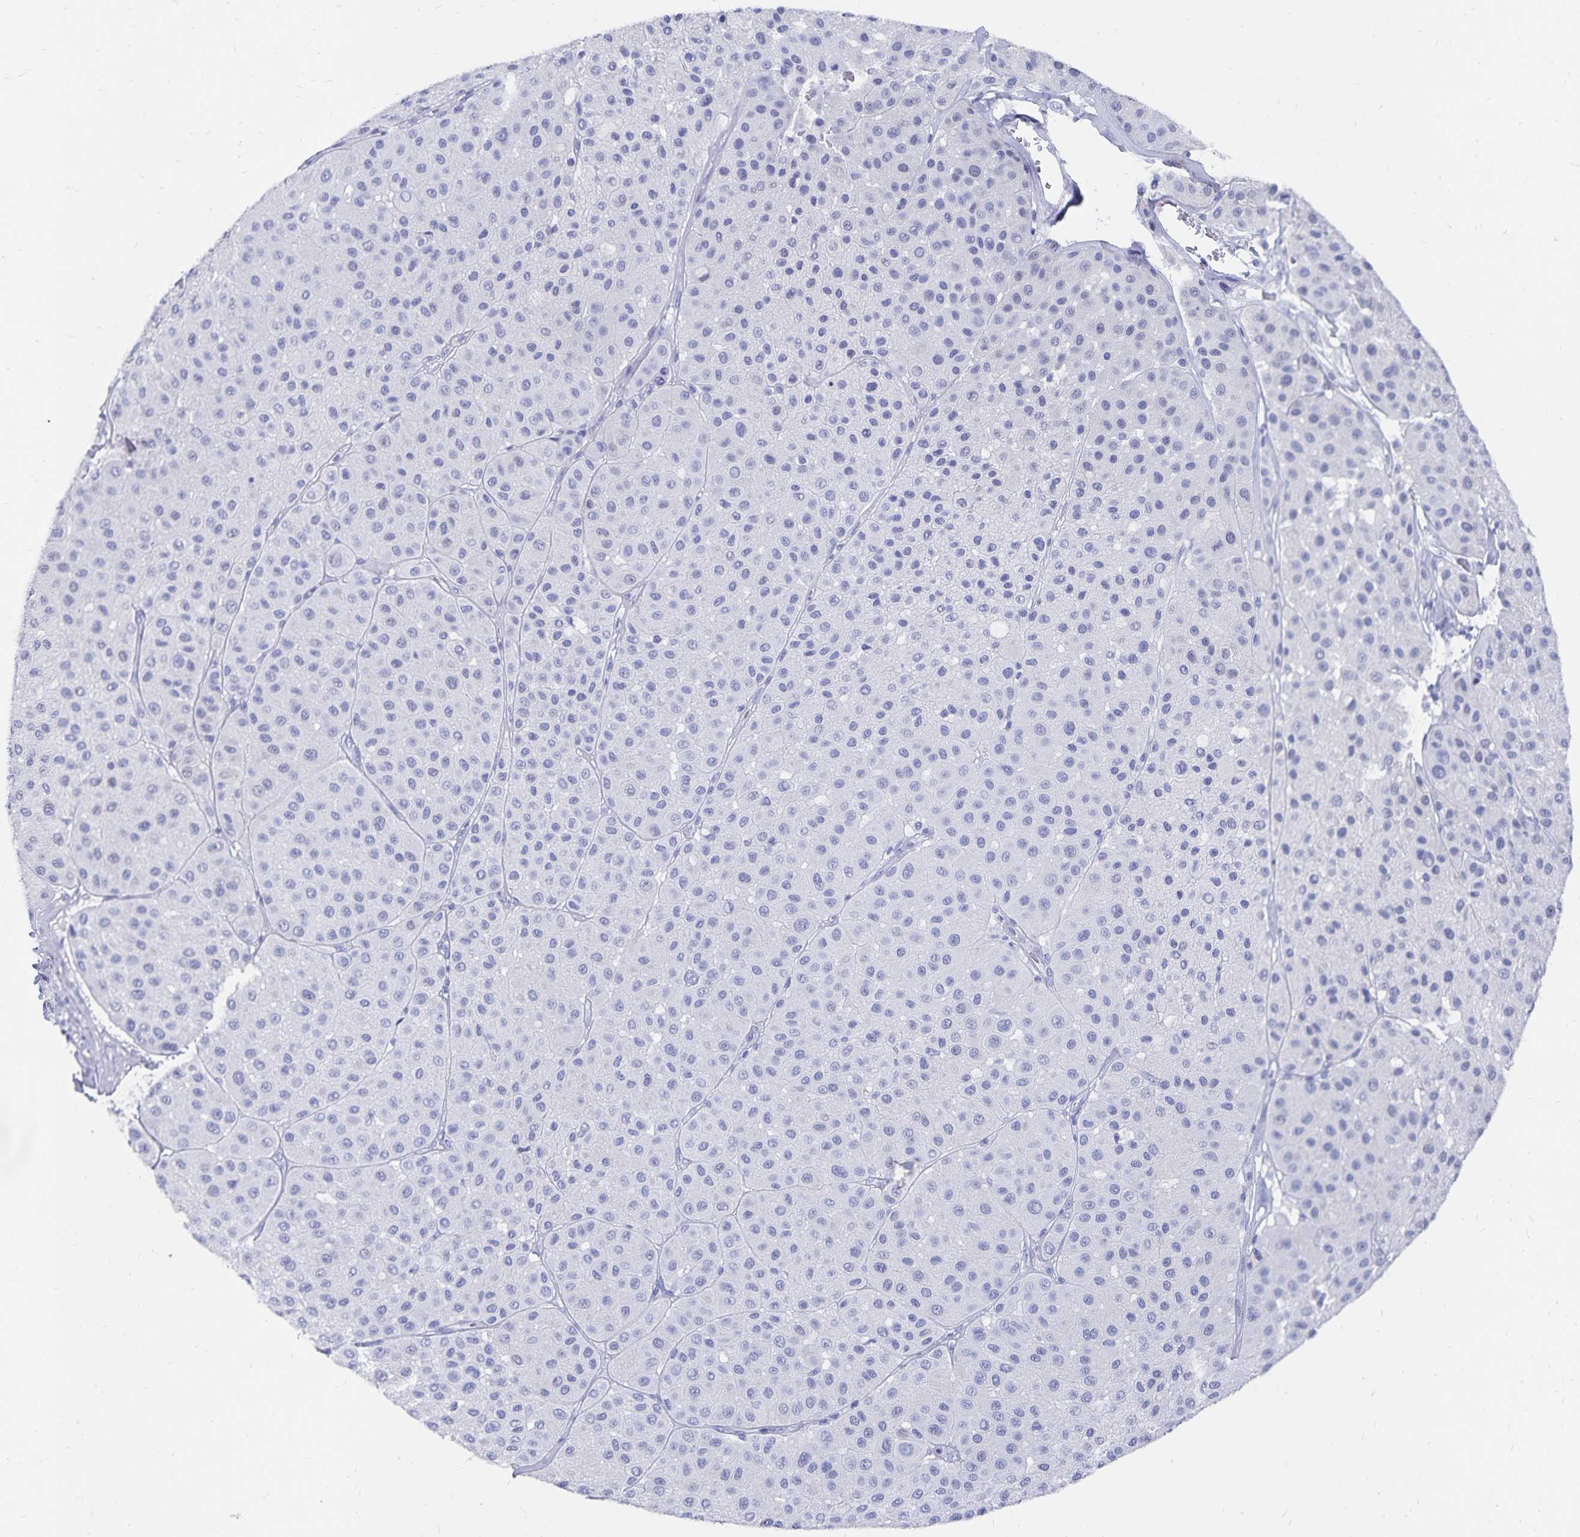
{"staining": {"intensity": "negative", "quantity": "none", "location": "none"}, "tissue": "melanoma", "cell_type": "Tumor cells", "image_type": "cancer", "snomed": [{"axis": "morphology", "description": "Malignant melanoma, Metastatic site"}, {"axis": "topography", "description": "Smooth muscle"}], "caption": "Photomicrograph shows no significant protein expression in tumor cells of melanoma. Brightfield microscopy of immunohistochemistry (IHC) stained with DAB (3,3'-diaminobenzidine) (brown) and hematoxylin (blue), captured at high magnification.", "gene": "ADH1A", "patient": {"sex": "male", "age": 41}}